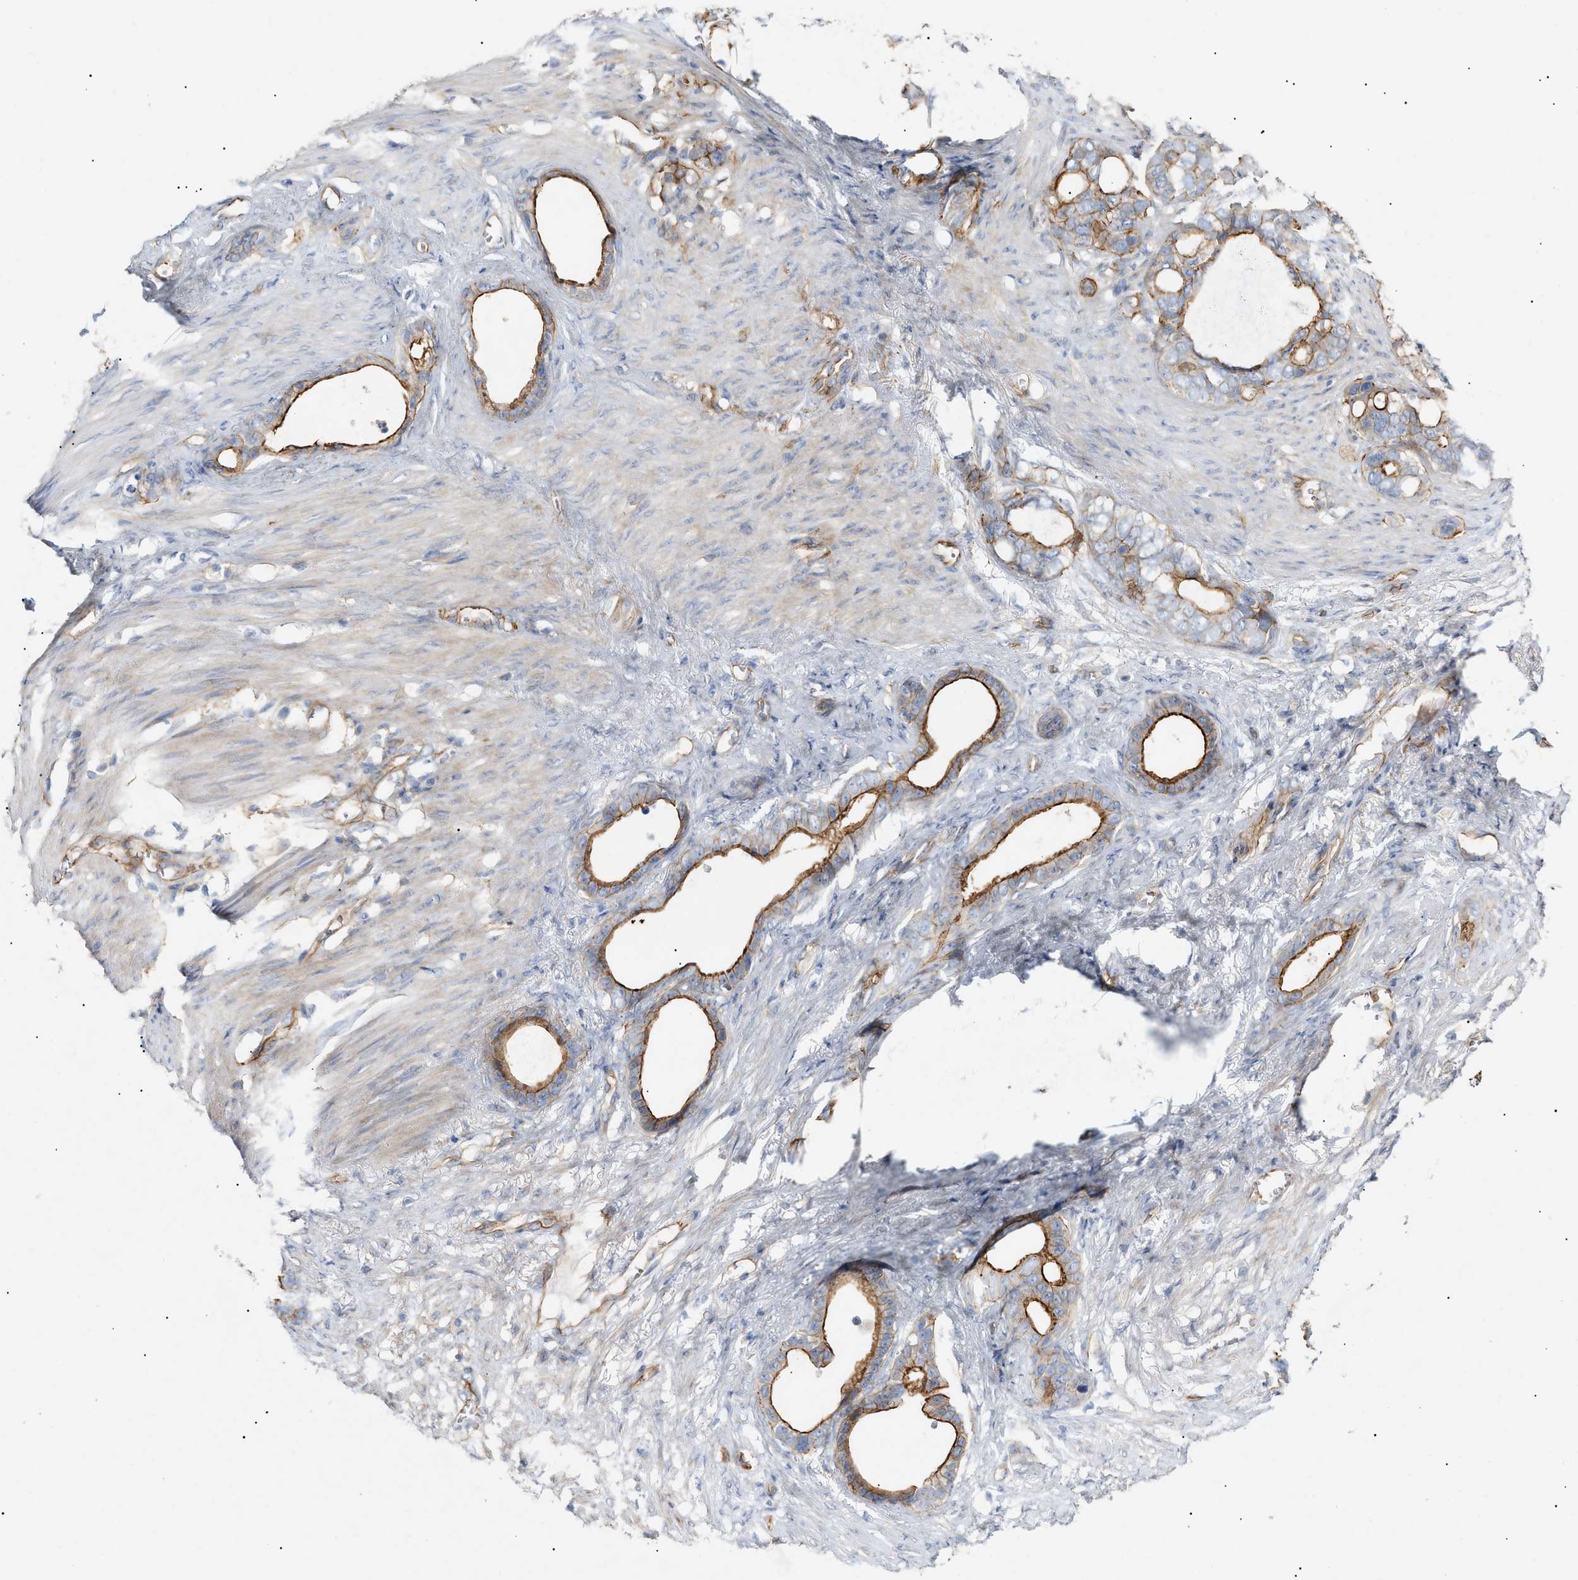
{"staining": {"intensity": "strong", "quantity": "25%-75%", "location": "cytoplasmic/membranous"}, "tissue": "stomach cancer", "cell_type": "Tumor cells", "image_type": "cancer", "snomed": [{"axis": "morphology", "description": "Adenocarcinoma, NOS"}, {"axis": "topography", "description": "Stomach"}], "caption": "Stomach adenocarcinoma was stained to show a protein in brown. There is high levels of strong cytoplasmic/membranous expression in approximately 25%-75% of tumor cells. (DAB IHC with brightfield microscopy, high magnification).", "gene": "ZFHX2", "patient": {"sex": "female", "age": 75}}